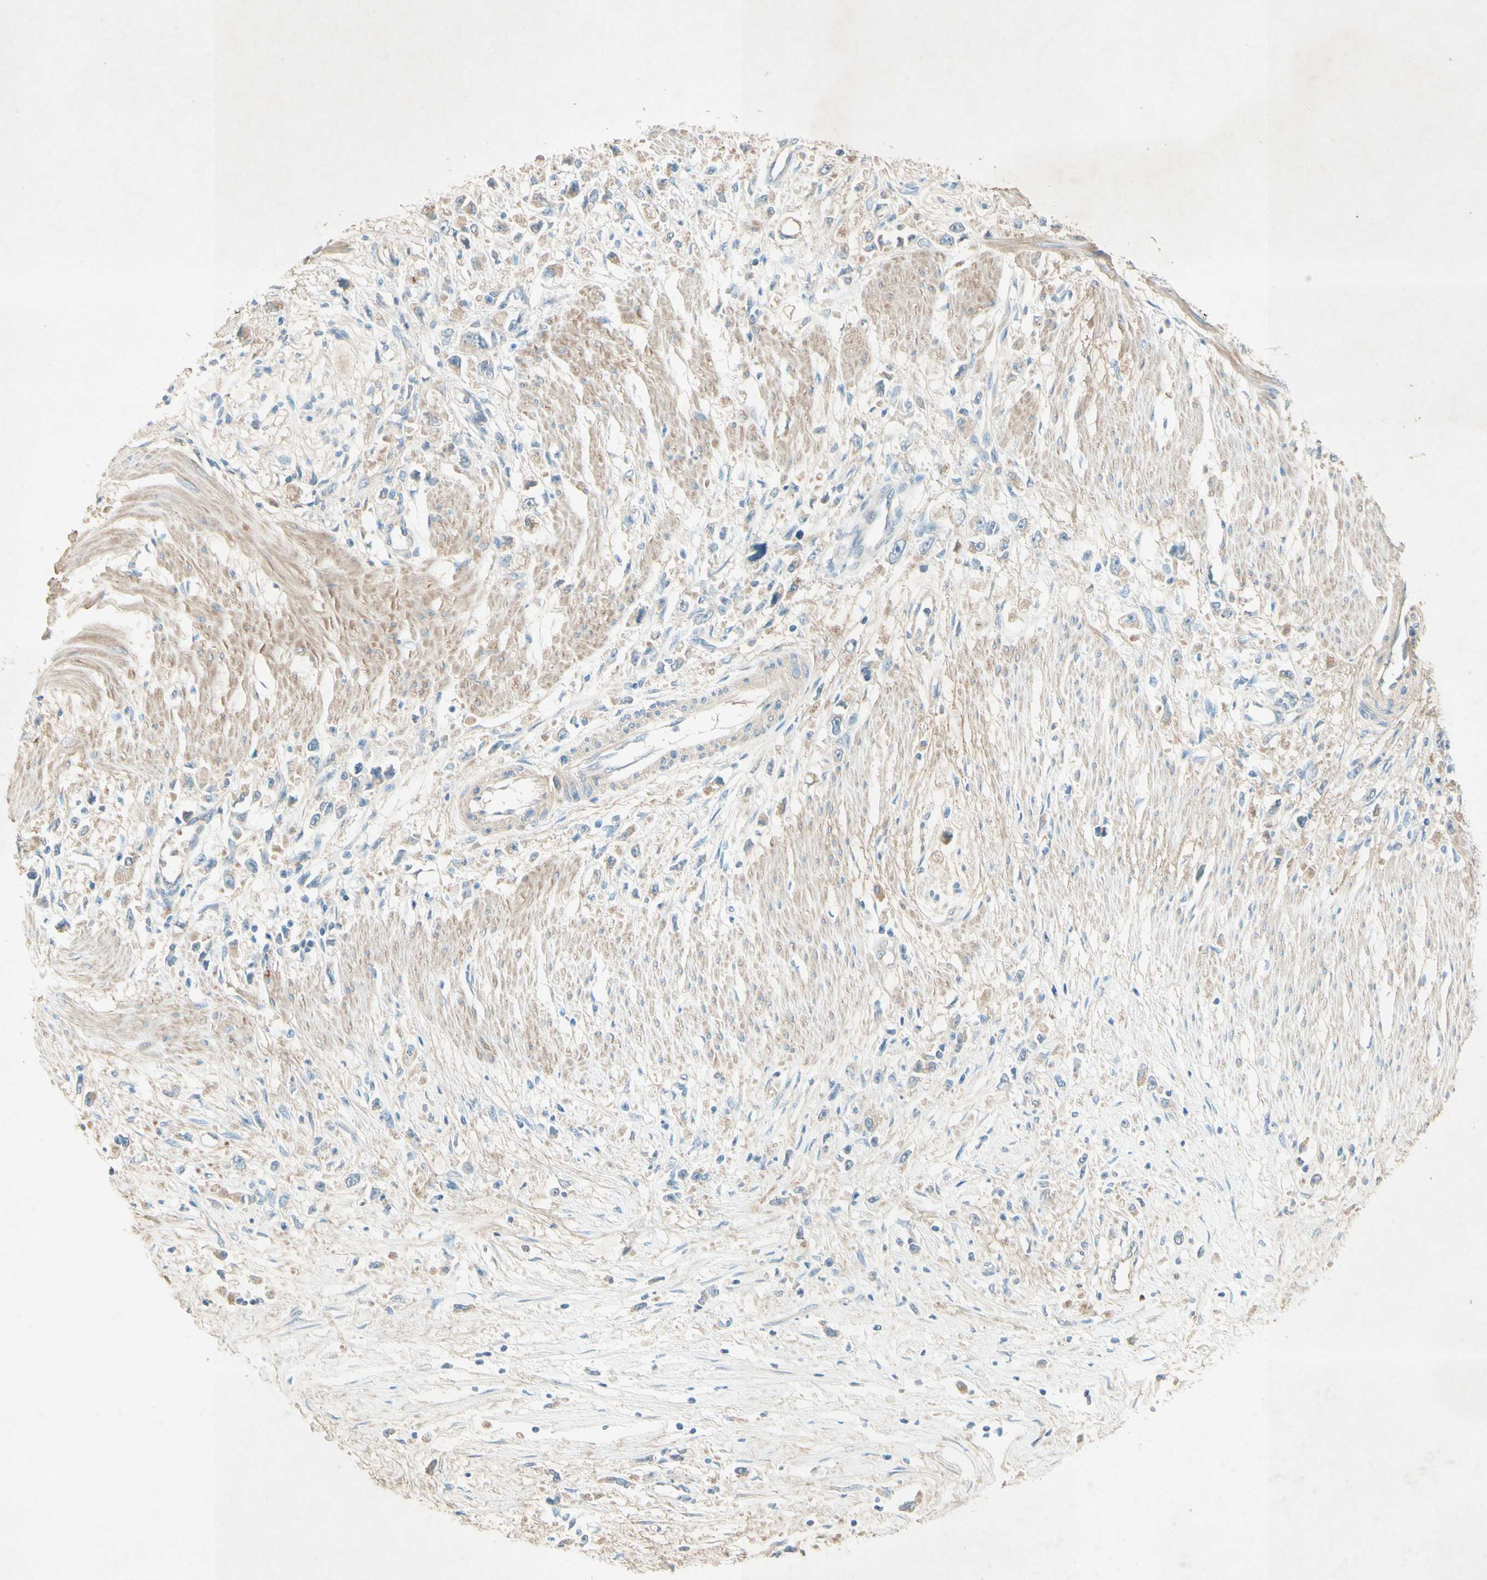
{"staining": {"intensity": "weak", "quantity": "25%-75%", "location": "cytoplasmic/membranous"}, "tissue": "stomach cancer", "cell_type": "Tumor cells", "image_type": "cancer", "snomed": [{"axis": "morphology", "description": "Adenocarcinoma, NOS"}, {"axis": "topography", "description": "Stomach"}], "caption": "Immunohistochemistry (IHC) micrograph of neoplastic tissue: human stomach adenocarcinoma stained using IHC reveals low levels of weak protein expression localized specifically in the cytoplasmic/membranous of tumor cells, appearing as a cytoplasmic/membranous brown color.", "gene": "IL2", "patient": {"sex": "female", "age": 59}}